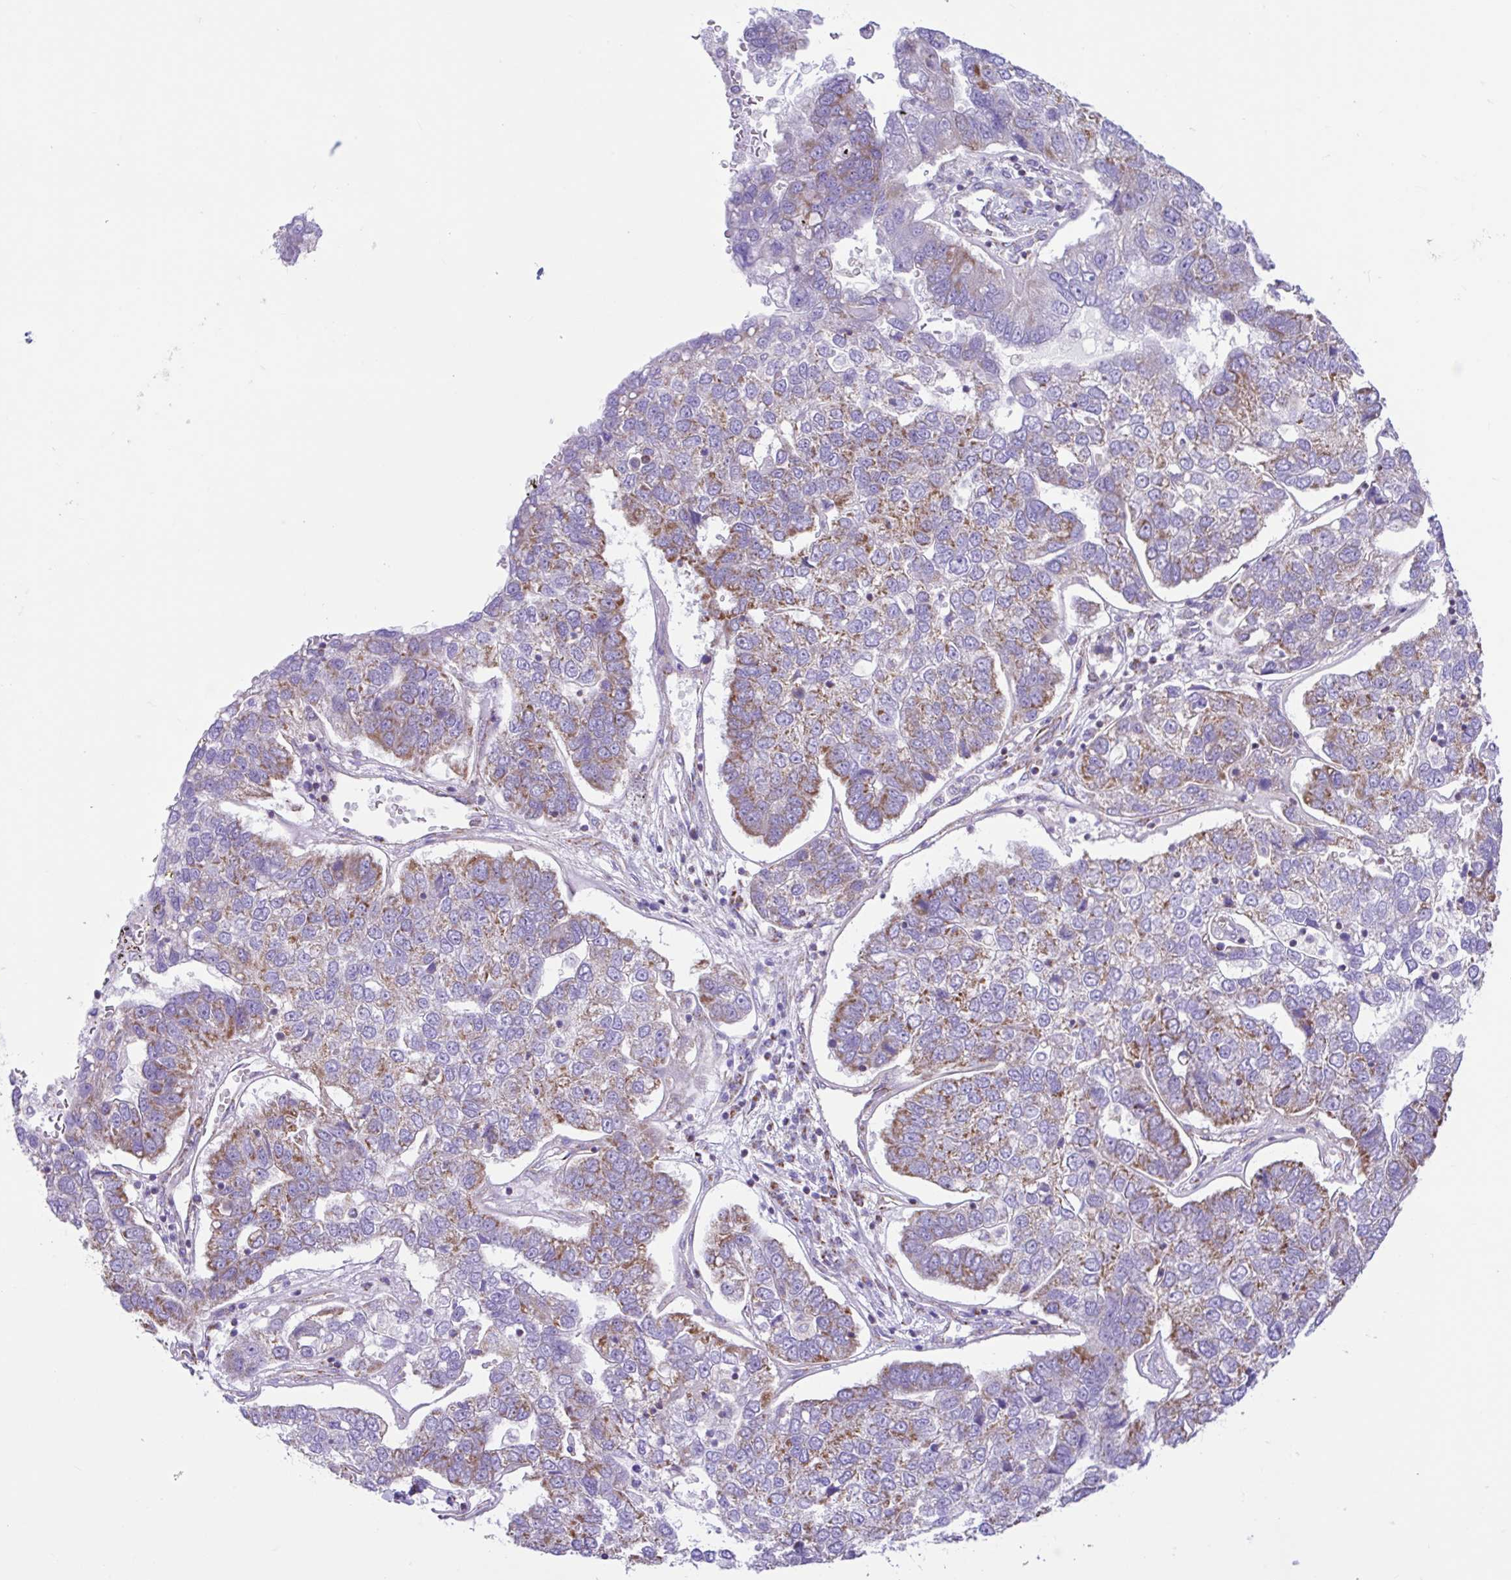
{"staining": {"intensity": "moderate", "quantity": ">75%", "location": "cytoplasmic/membranous"}, "tissue": "pancreatic cancer", "cell_type": "Tumor cells", "image_type": "cancer", "snomed": [{"axis": "morphology", "description": "Adenocarcinoma, NOS"}, {"axis": "topography", "description": "Pancreas"}], "caption": "Immunohistochemical staining of human pancreatic adenocarcinoma displays moderate cytoplasmic/membranous protein expression in about >75% of tumor cells.", "gene": "NDUFS2", "patient": {"sex": "female", "age": 61}}